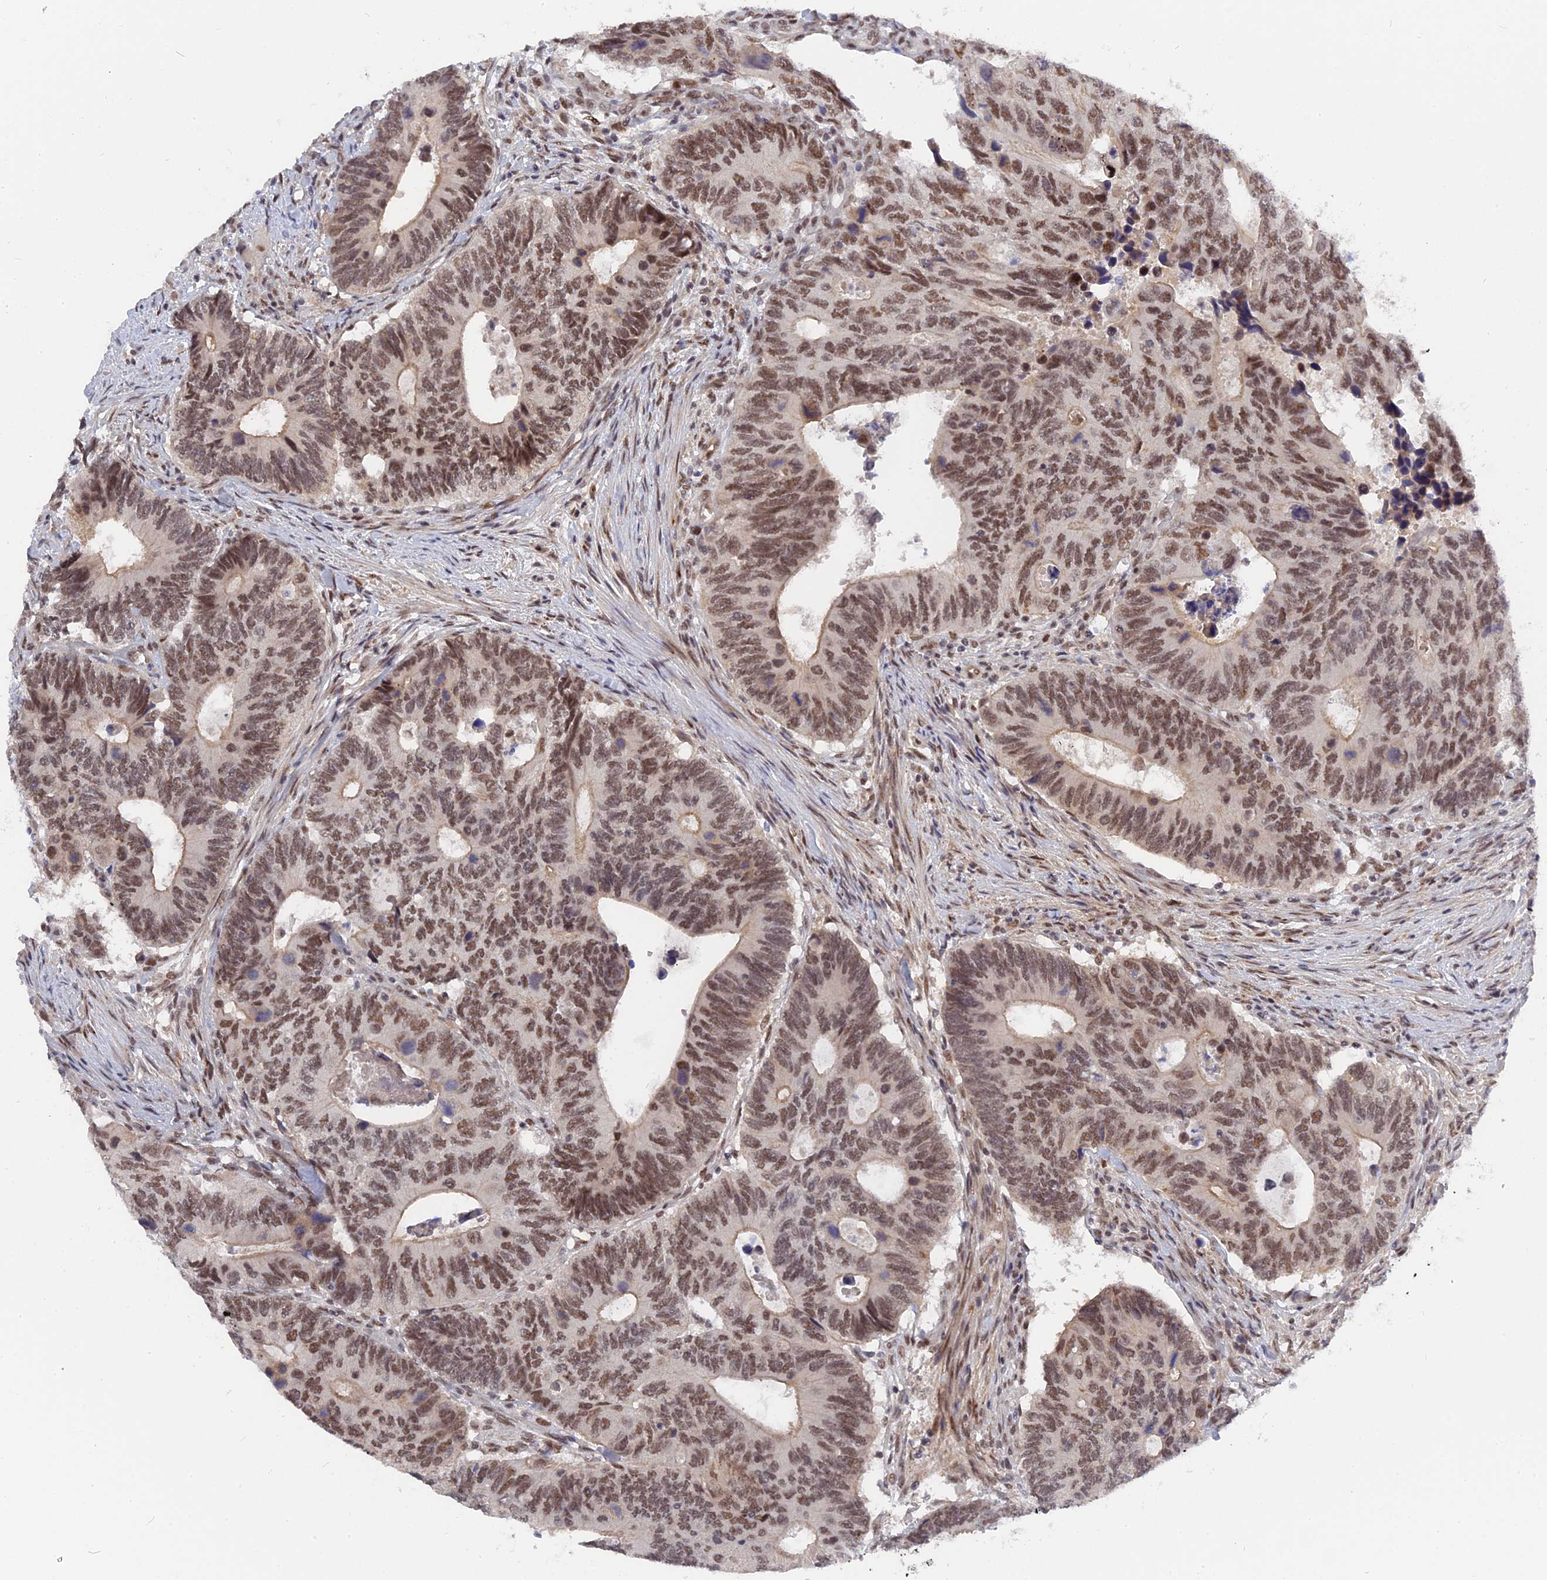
{"staining": {"intensity": "moderate", "quantity": ">75%", "location": "nuclear"}, "tissue": "colorectal cancer", "cell_type": "Tumor cells", "image_type": "cancer", "snomed": [{"axis": "morphology", "description": "Adenocarcinoma, NOS"}, {"axis": "topography", "description": "Colon"}], "caption": "Human colorectal adenocarcinoma stained with a protein marker exhibits moderate staining in tumor cells.", "gene": "CCDC85A", "patient": {"sex": "male", "age": 87}}